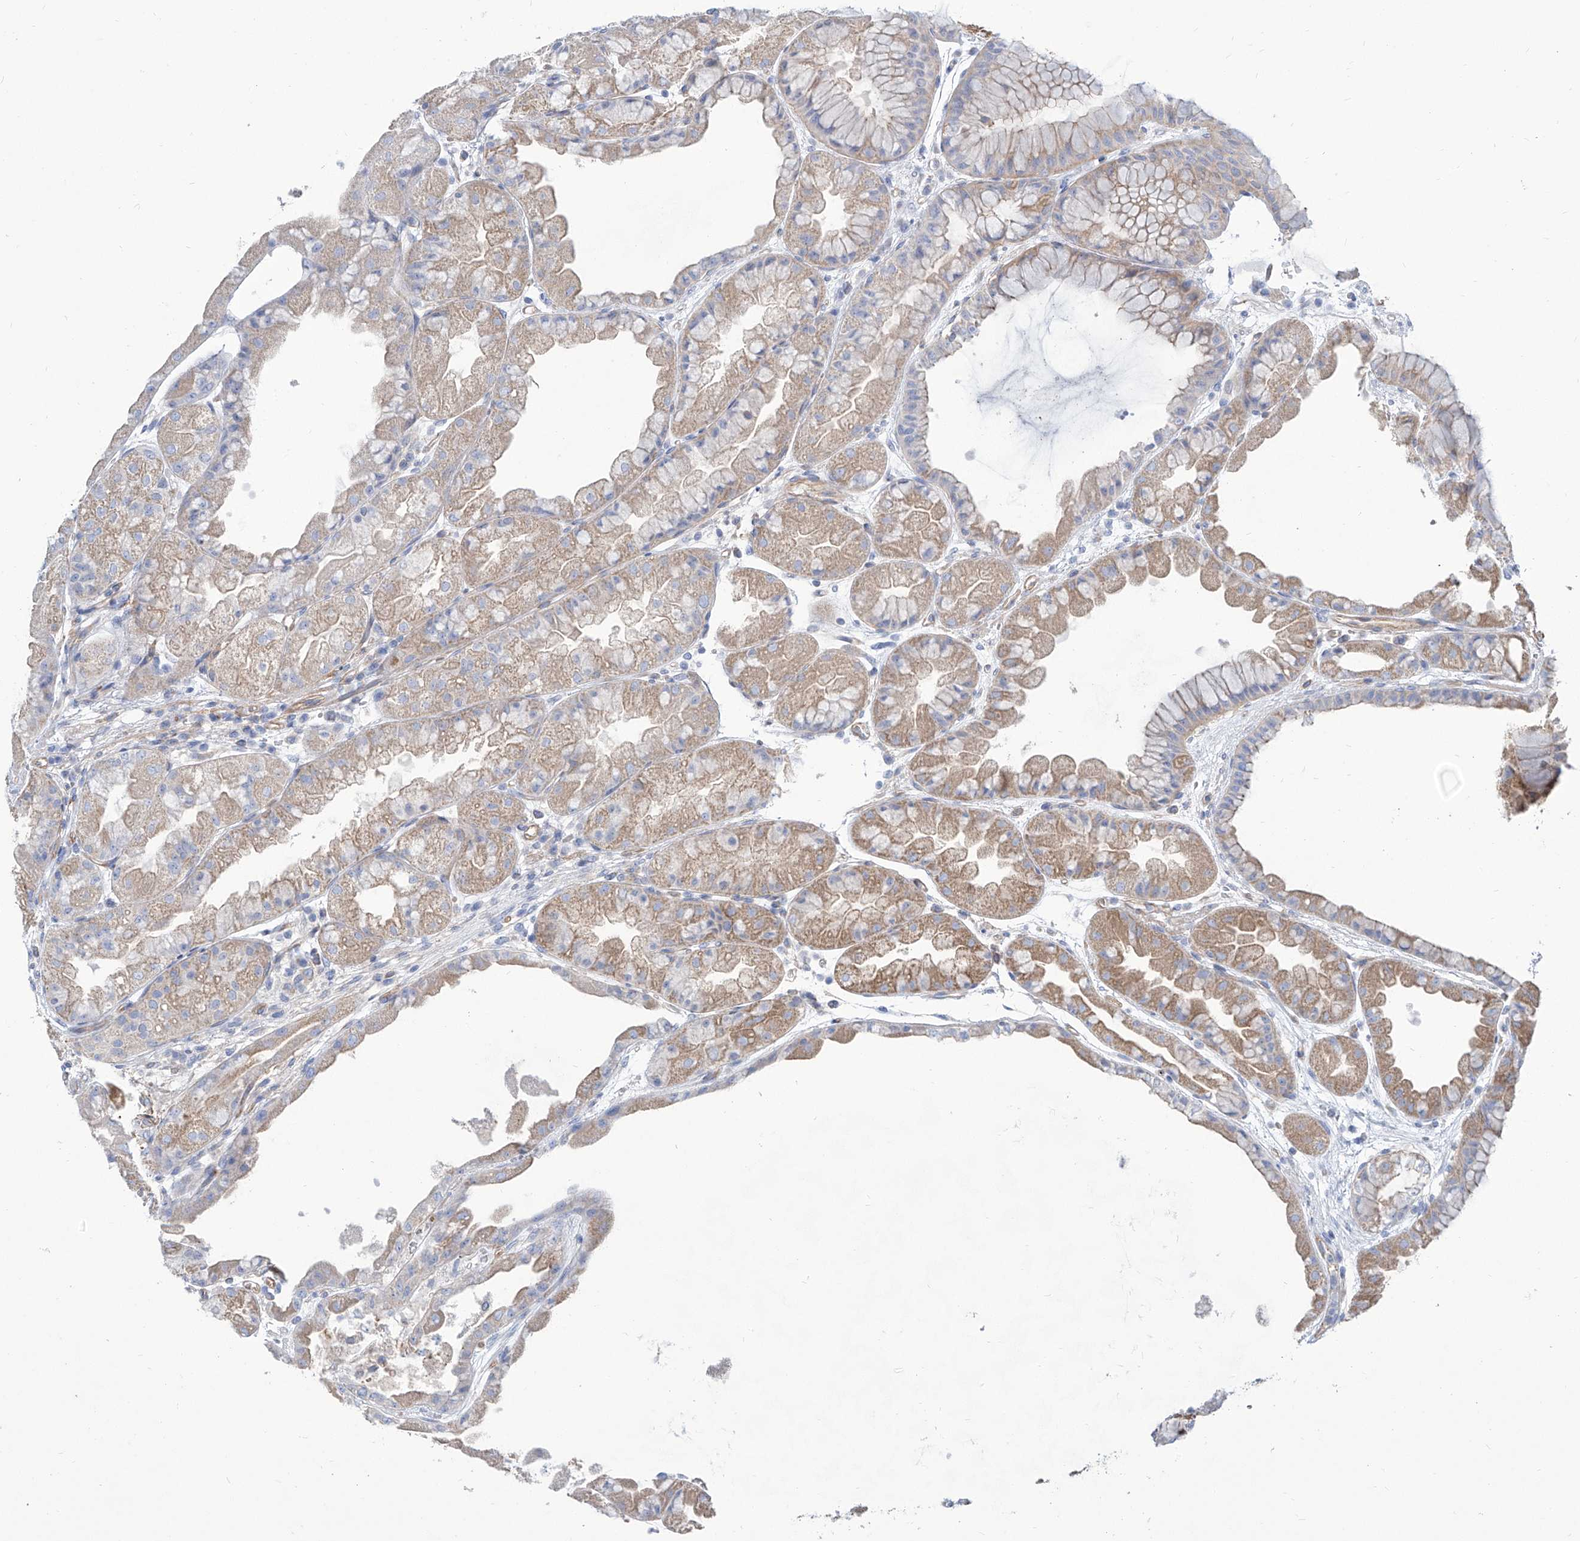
{"staining": {"intensity": "moderate", "quantity": "25%-75%", "location": "cytoplasmic/membranous"}, "tissue": "stomach", "cell_type": "Glandular cells", "image_type": "normal", "snomed": [{"axis": "morphology", "description": "Normal tissue, NOS"}, {"axis": "topography", "description": "Stomach, upper"}], "caption": "High-magnification brightfield microscopy of normal stomach stained with DAB (3,3'-diaminobenzidine) (brown) and counterstained with hematoxylin (blue). glandular cells exhibit moderate cytoplasmic/membranous expression is present in about25%-75% of cells. (Brightfield microscopy of DAB IHC at high magnification).", "gene": "TMEM209", "patient": {"sex": "male", "age": 47}}